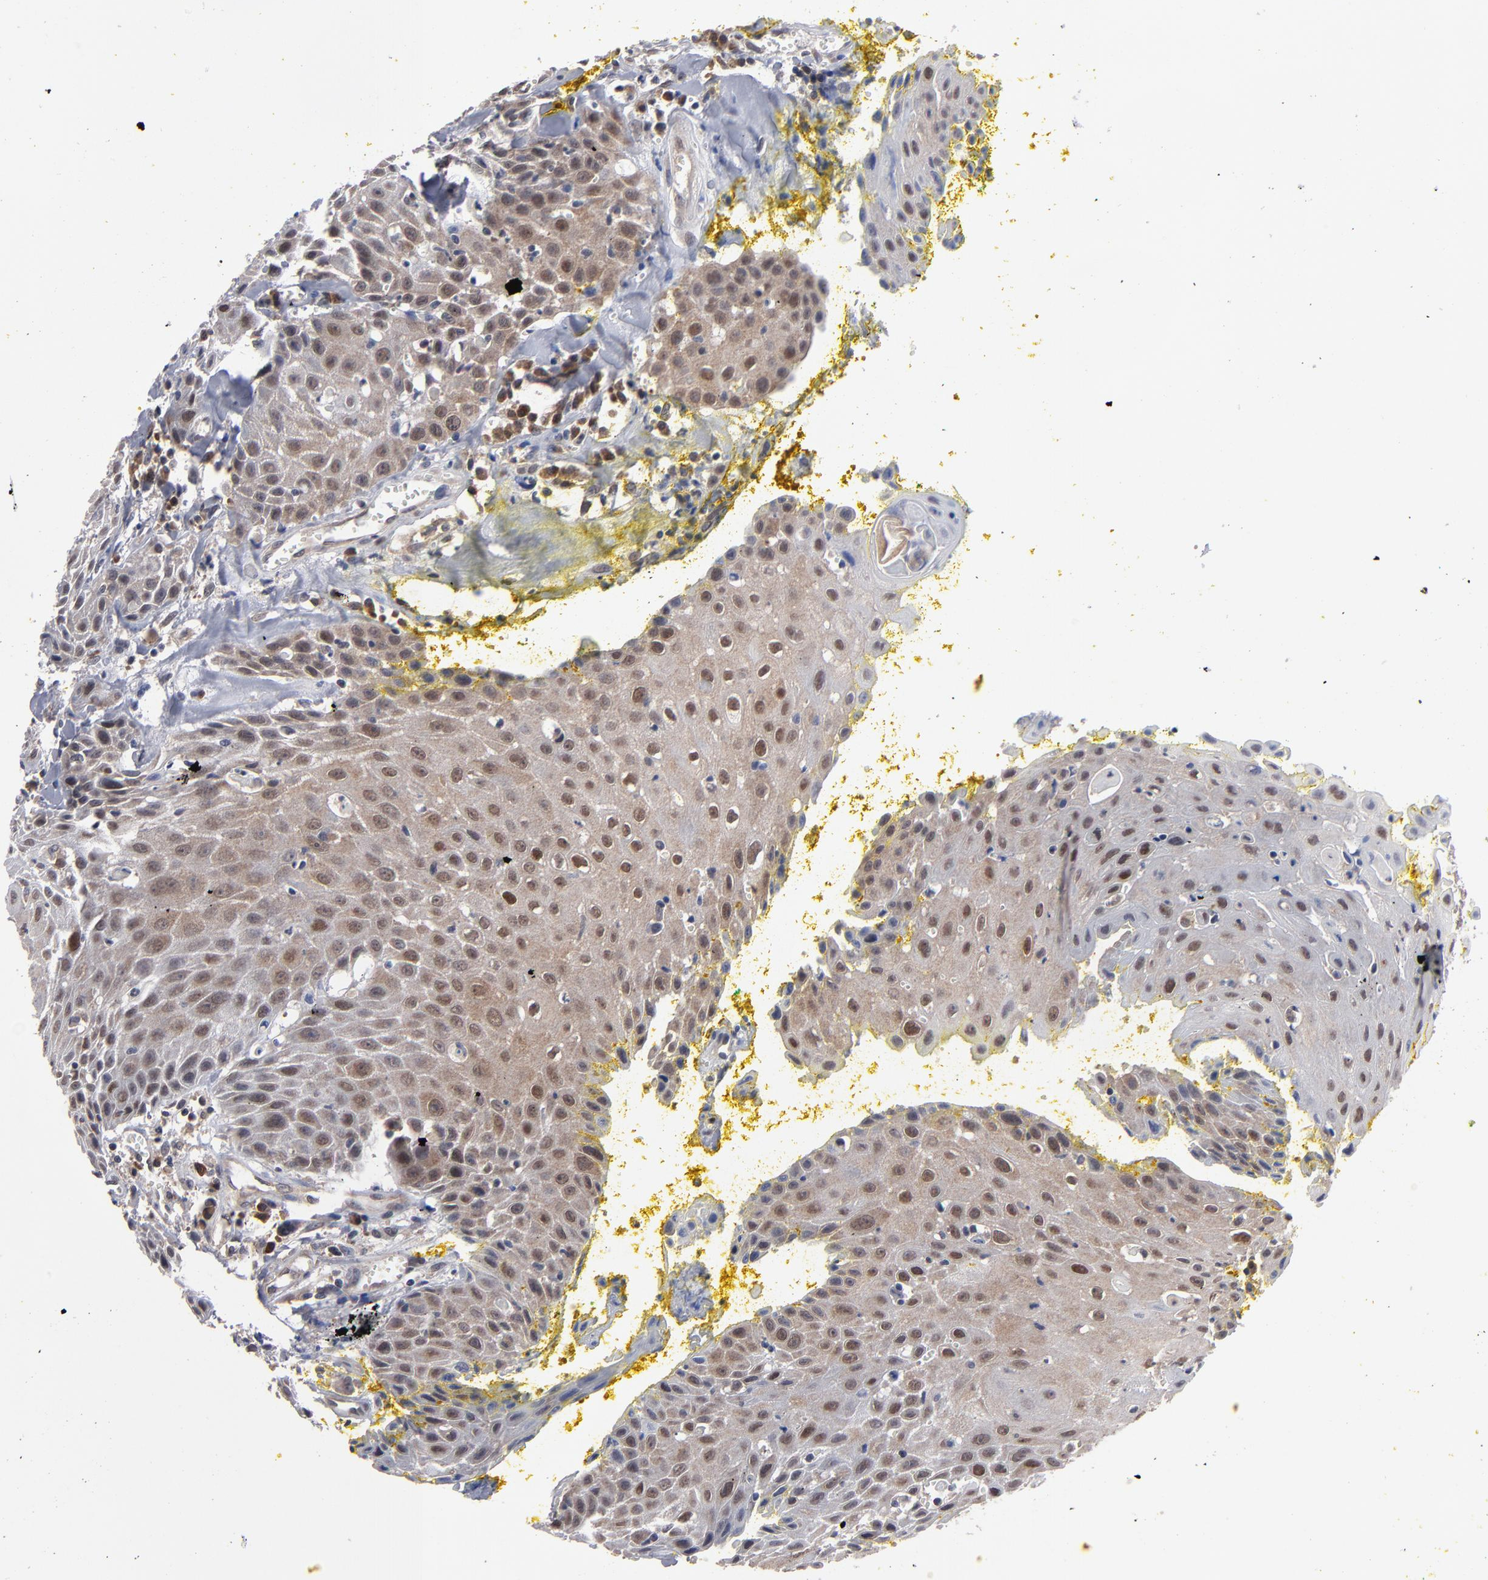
{"staining": {"intensity": "weak", "quantity": "25%-75%", "location": "cytoplasmic/membranous"}, "tissue": "head and neck cancer", "cell_type": "Tumor cells", "image_type": "cancer", "snomed": [{"axis": "morphology", "description": "Squamous cell carcinoma, NOS"}, {"axis": "topography", "description": "Oral tissue"}, {"axis": "topography", "description": "Head-Neck"}], "caption": "Protein staining reveals weak cytoplasmic/membranous staining in approximately 25%-75% of tumor cells in squamous cell carcinoma (head and neck).", "gene": "ALG13", "patient": {"sex": "female", "age": 82}}